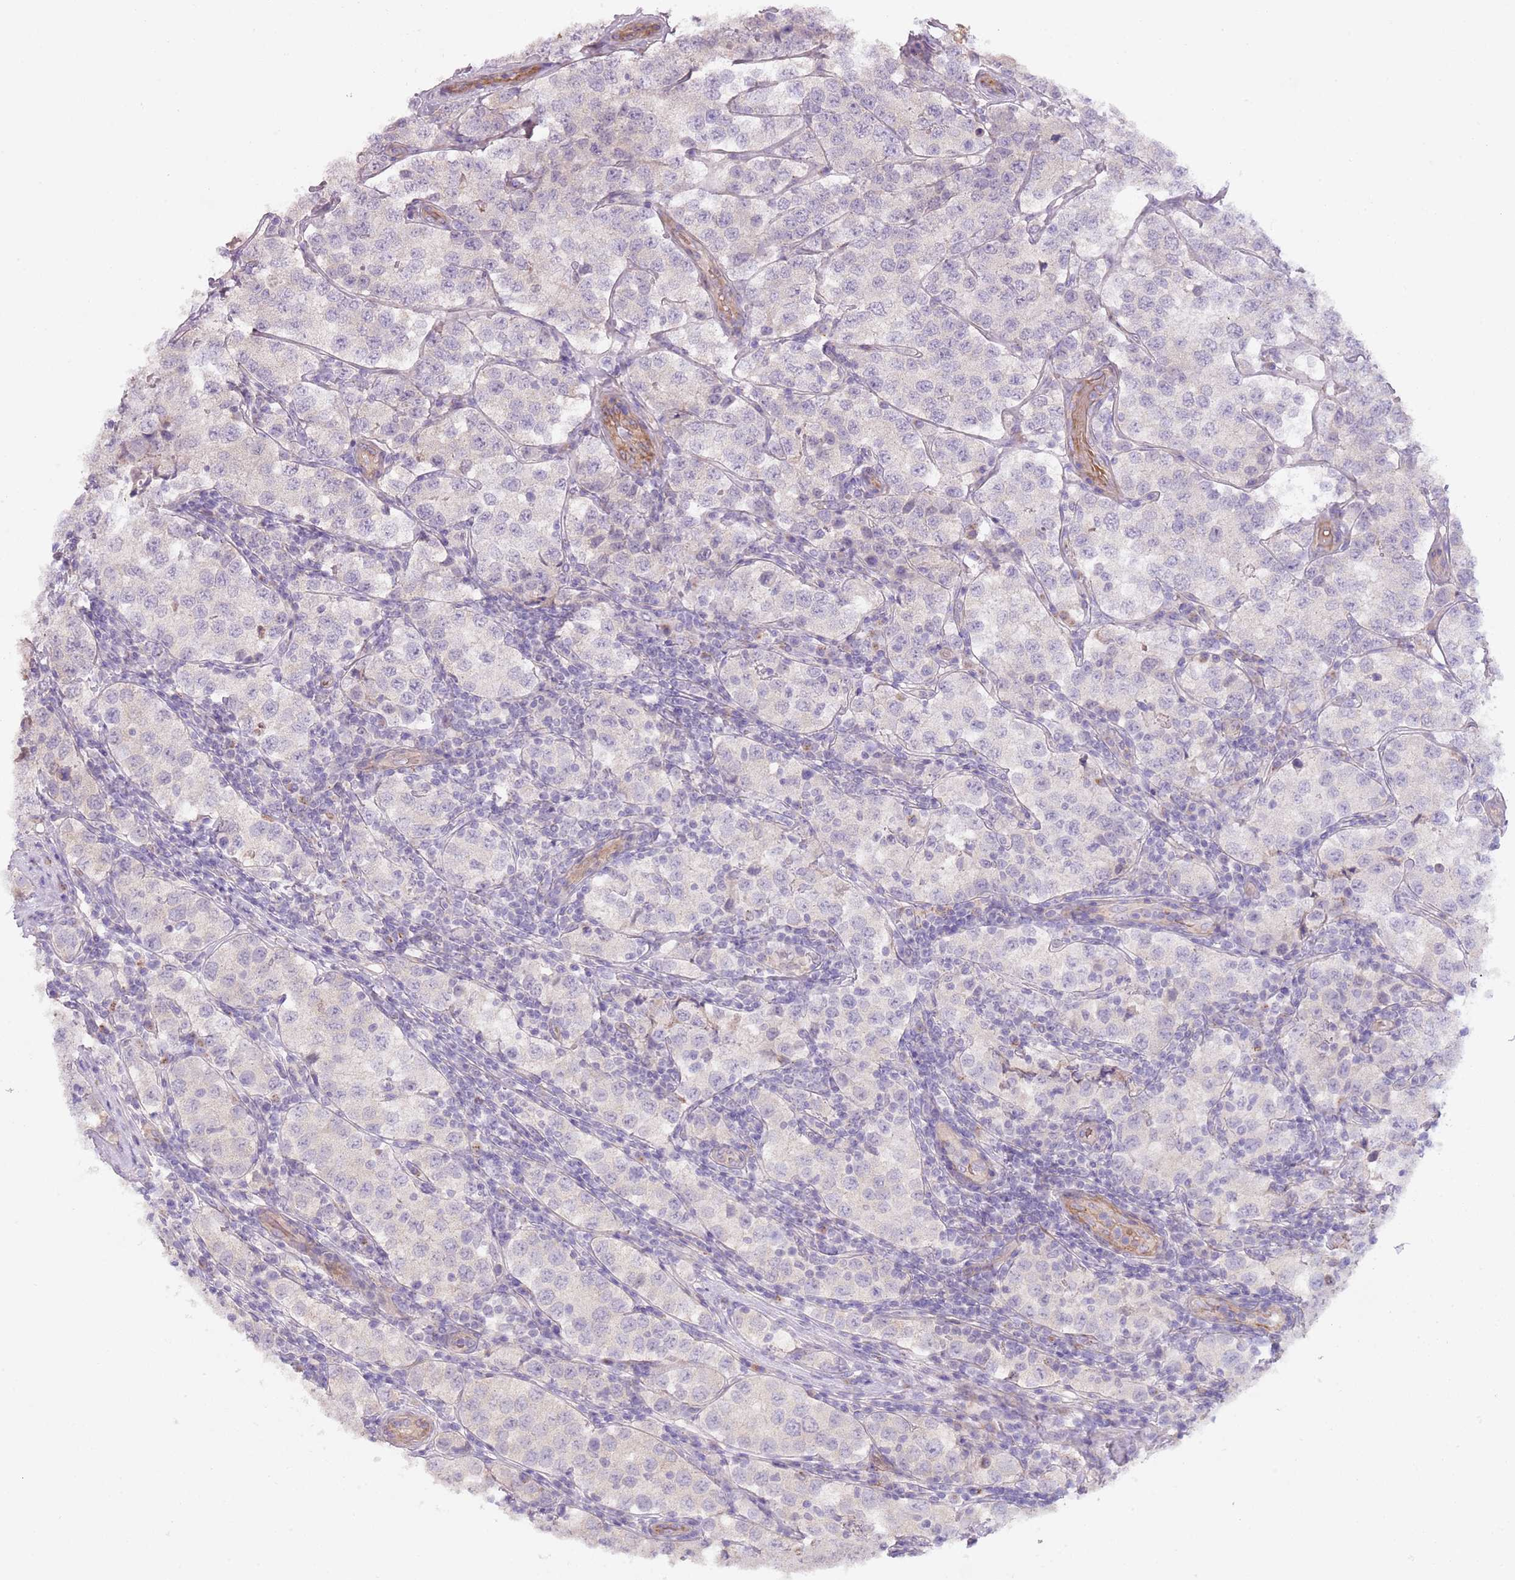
{"staining": {"intensity": "negative", "quantity": "none", "location": "none"}, "tissue": "testis cancer", "cell_type": "Tumor cells", "image_type": "cancer", "snomed": [{"axis": "morphology", "description": "Seminoma, NOS"}, {"axis": "topography", "description": "Testis"}], "caption": "This is an immunohistochemistry histopathology image of human testis seminoma. There is no staining in tumor cells.", "gene": "TINAGL1", "patient": {"sex": "male", "age": 34}}